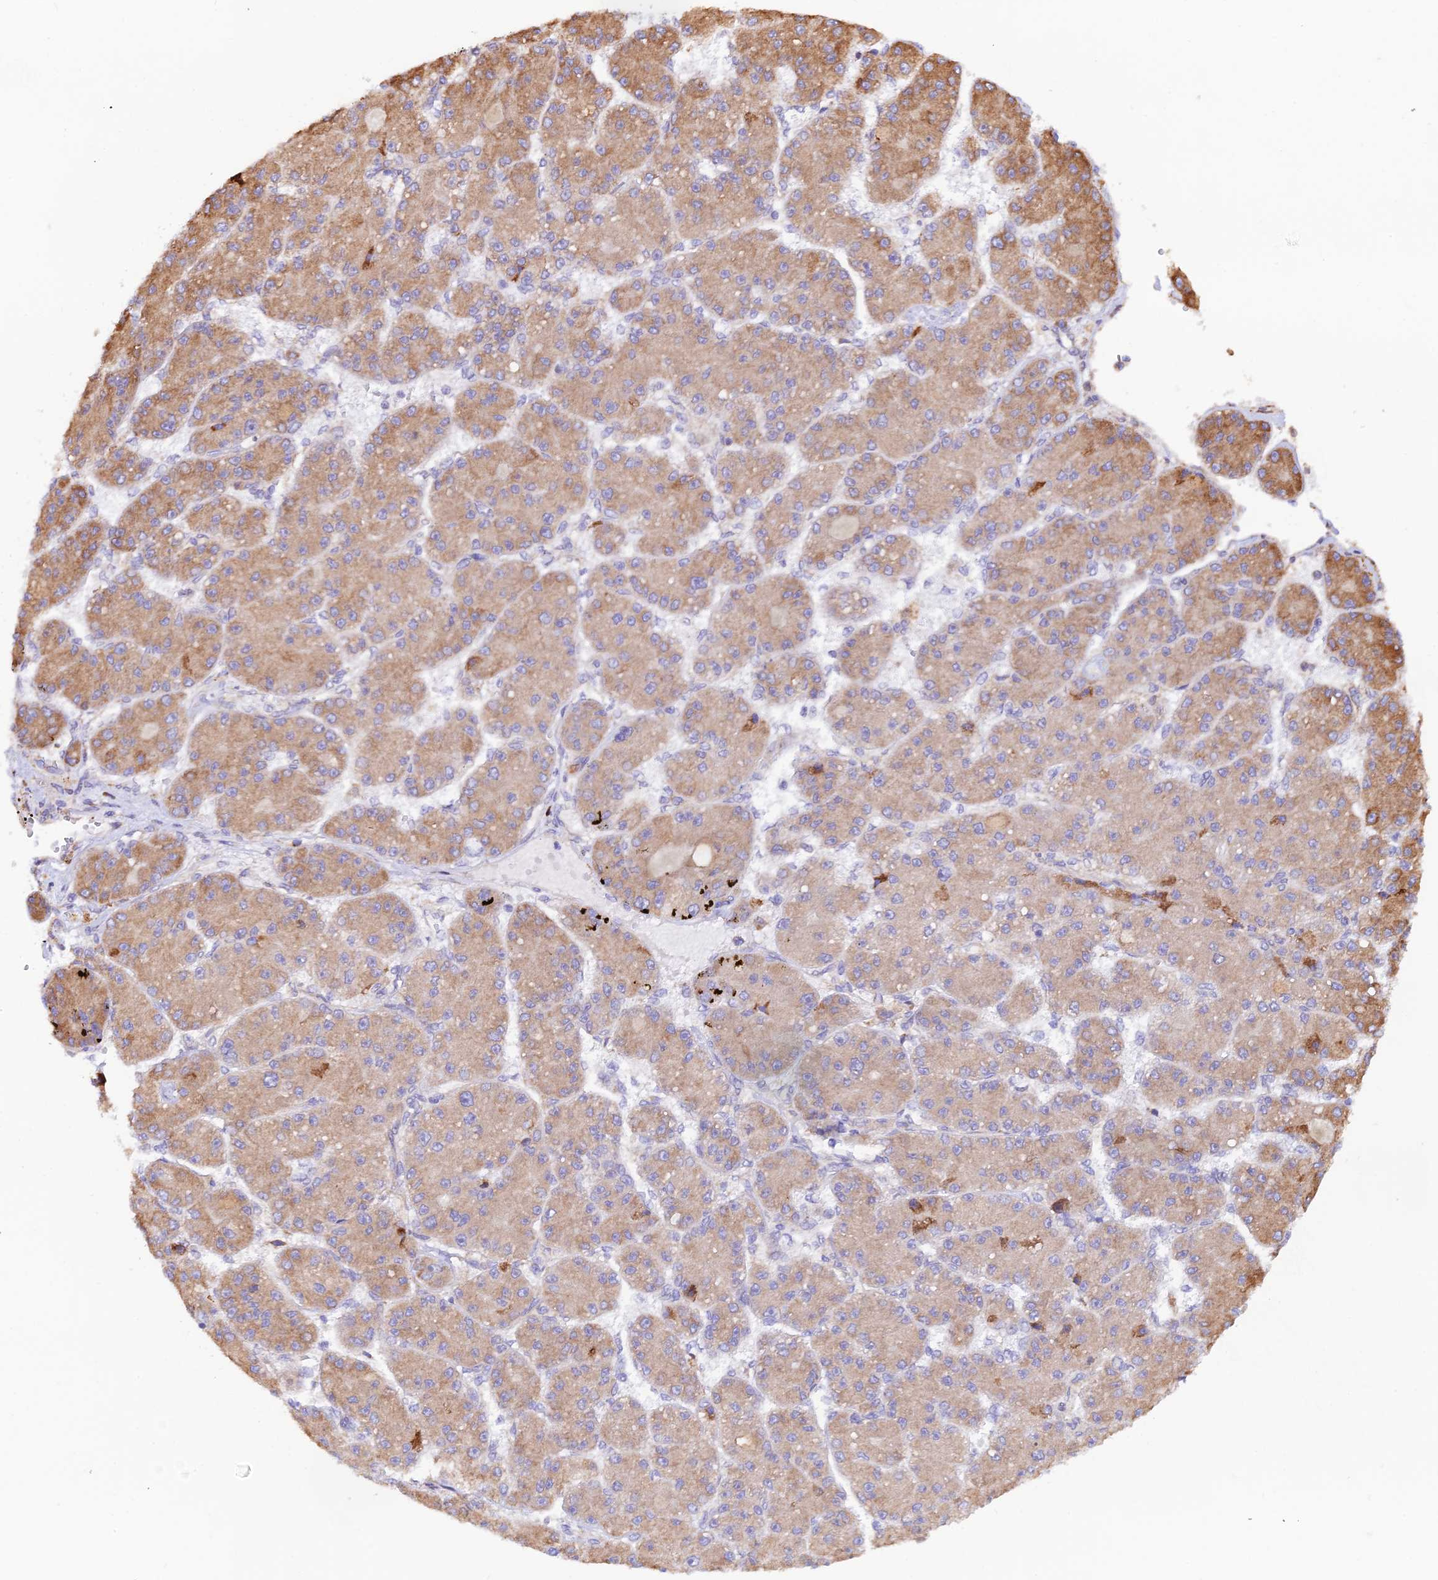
{"staining": {"intensity": "moderate", "quantity": ">75%", "location": "cytoplasmic/membranous"}, "tissue": "liver cancer", "cell_type": "Tumor cells", "image_type": "cancer", "snomed": [{"axis": "morphology", "description": "Carcinoma, Hepatocellular, NOS"}, {"axis": "topography", "description": "Liver"}], "caption": "An immunohistochemistry micrograph of neoplastic tissue is shown. Protein staining in brown labels moderate cytoplasmic/membranous positivity in liver hepatocellular carcinoma within tumor cells. Using DAB (3,3'-diaminobenzidine) (brown) and hematoxylin (blue) stains, captured at high magnification using brightfield microscopy.", "gene": "RPL5", "patient": {"sex": "male", "age": 67}}